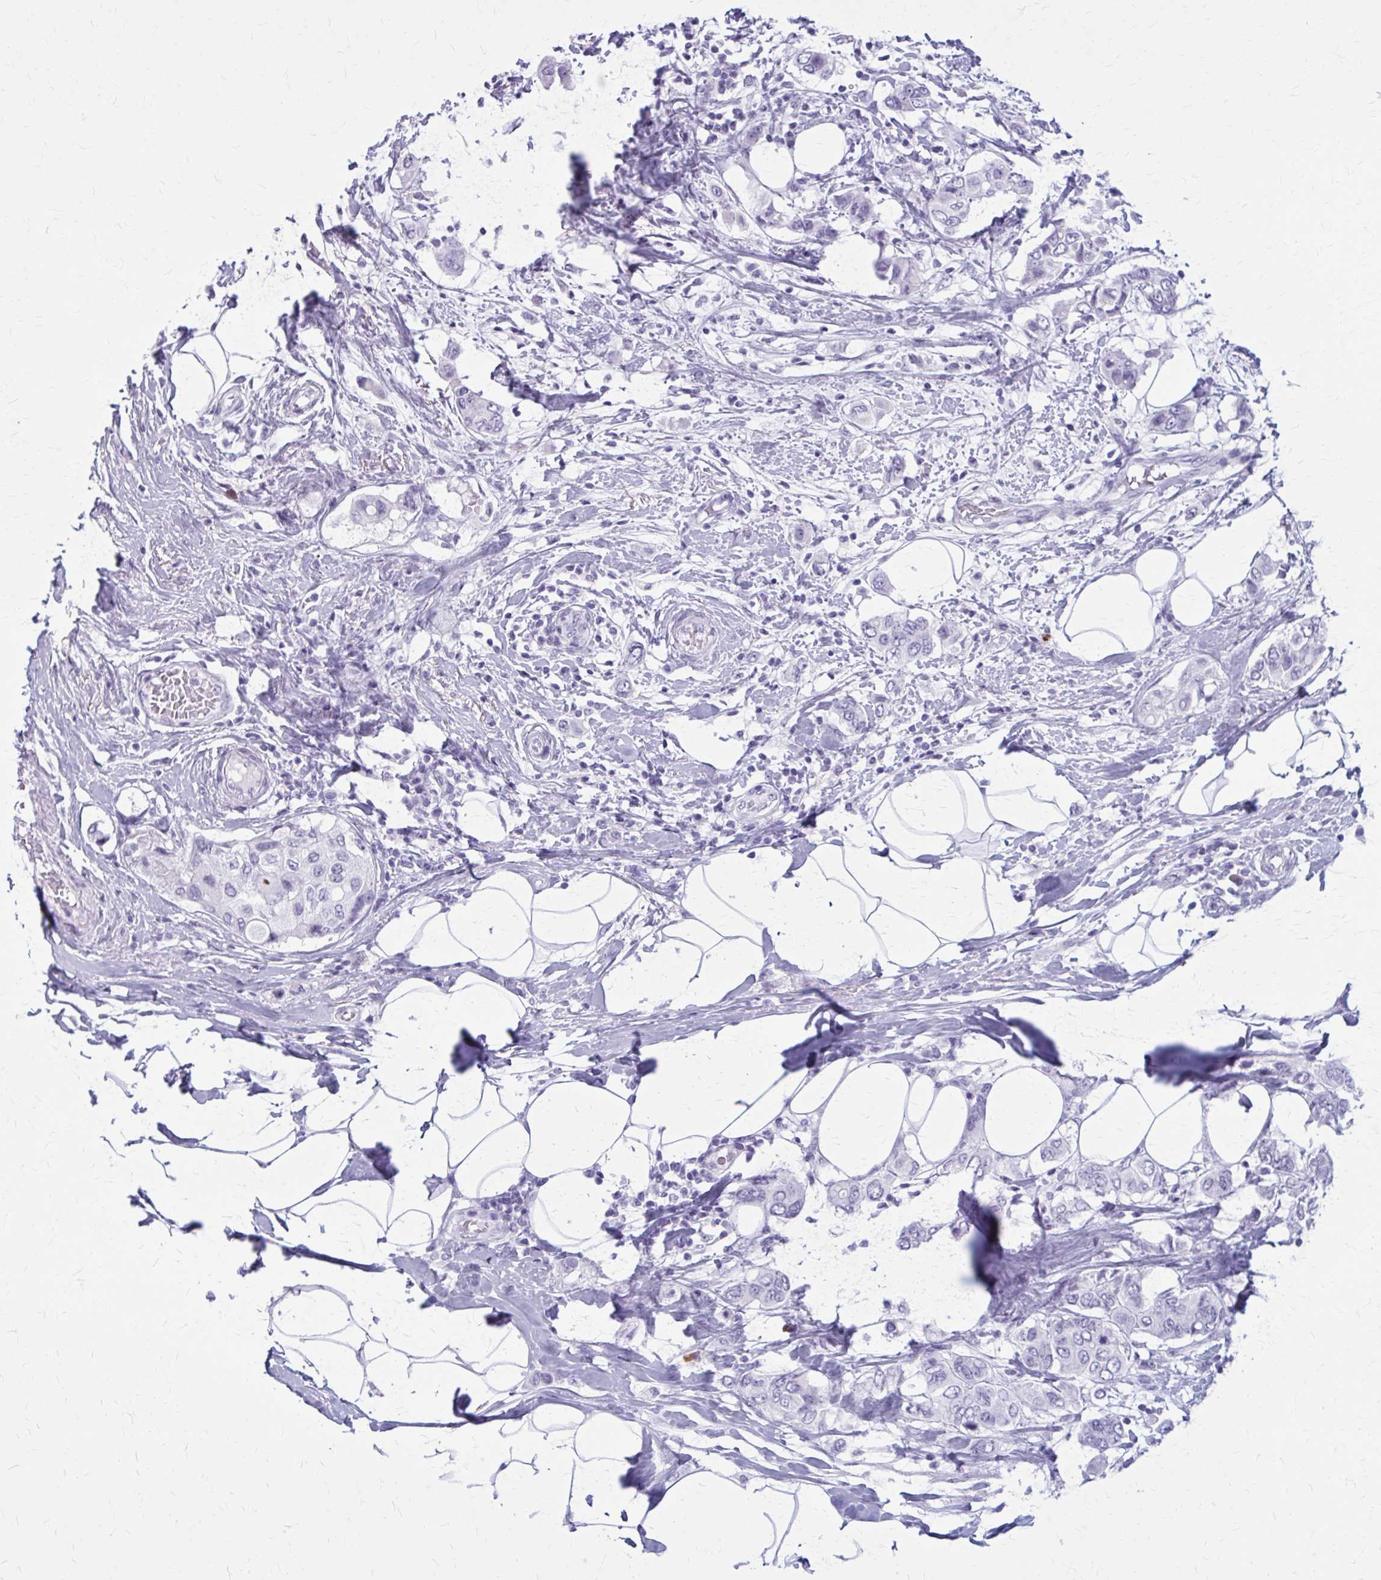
{"staining": {"intensity": "negative", "quantity": "none", "location": "none"}, "tissue": "breast cancer", "cell_type": "Tumor cells", "image_type": "cancer", "snomed": [{"axis": "morphology", "description": "Lobular carcinoma"}, {"axis": "topography", "description": "Breast"}], "caption": "DAB immunohistochemical staining of human breast cancer shows no significant positivity in tumor cells.", "gene": "ZDHHC7", "patient": {"sex": "female", "age": 51}}